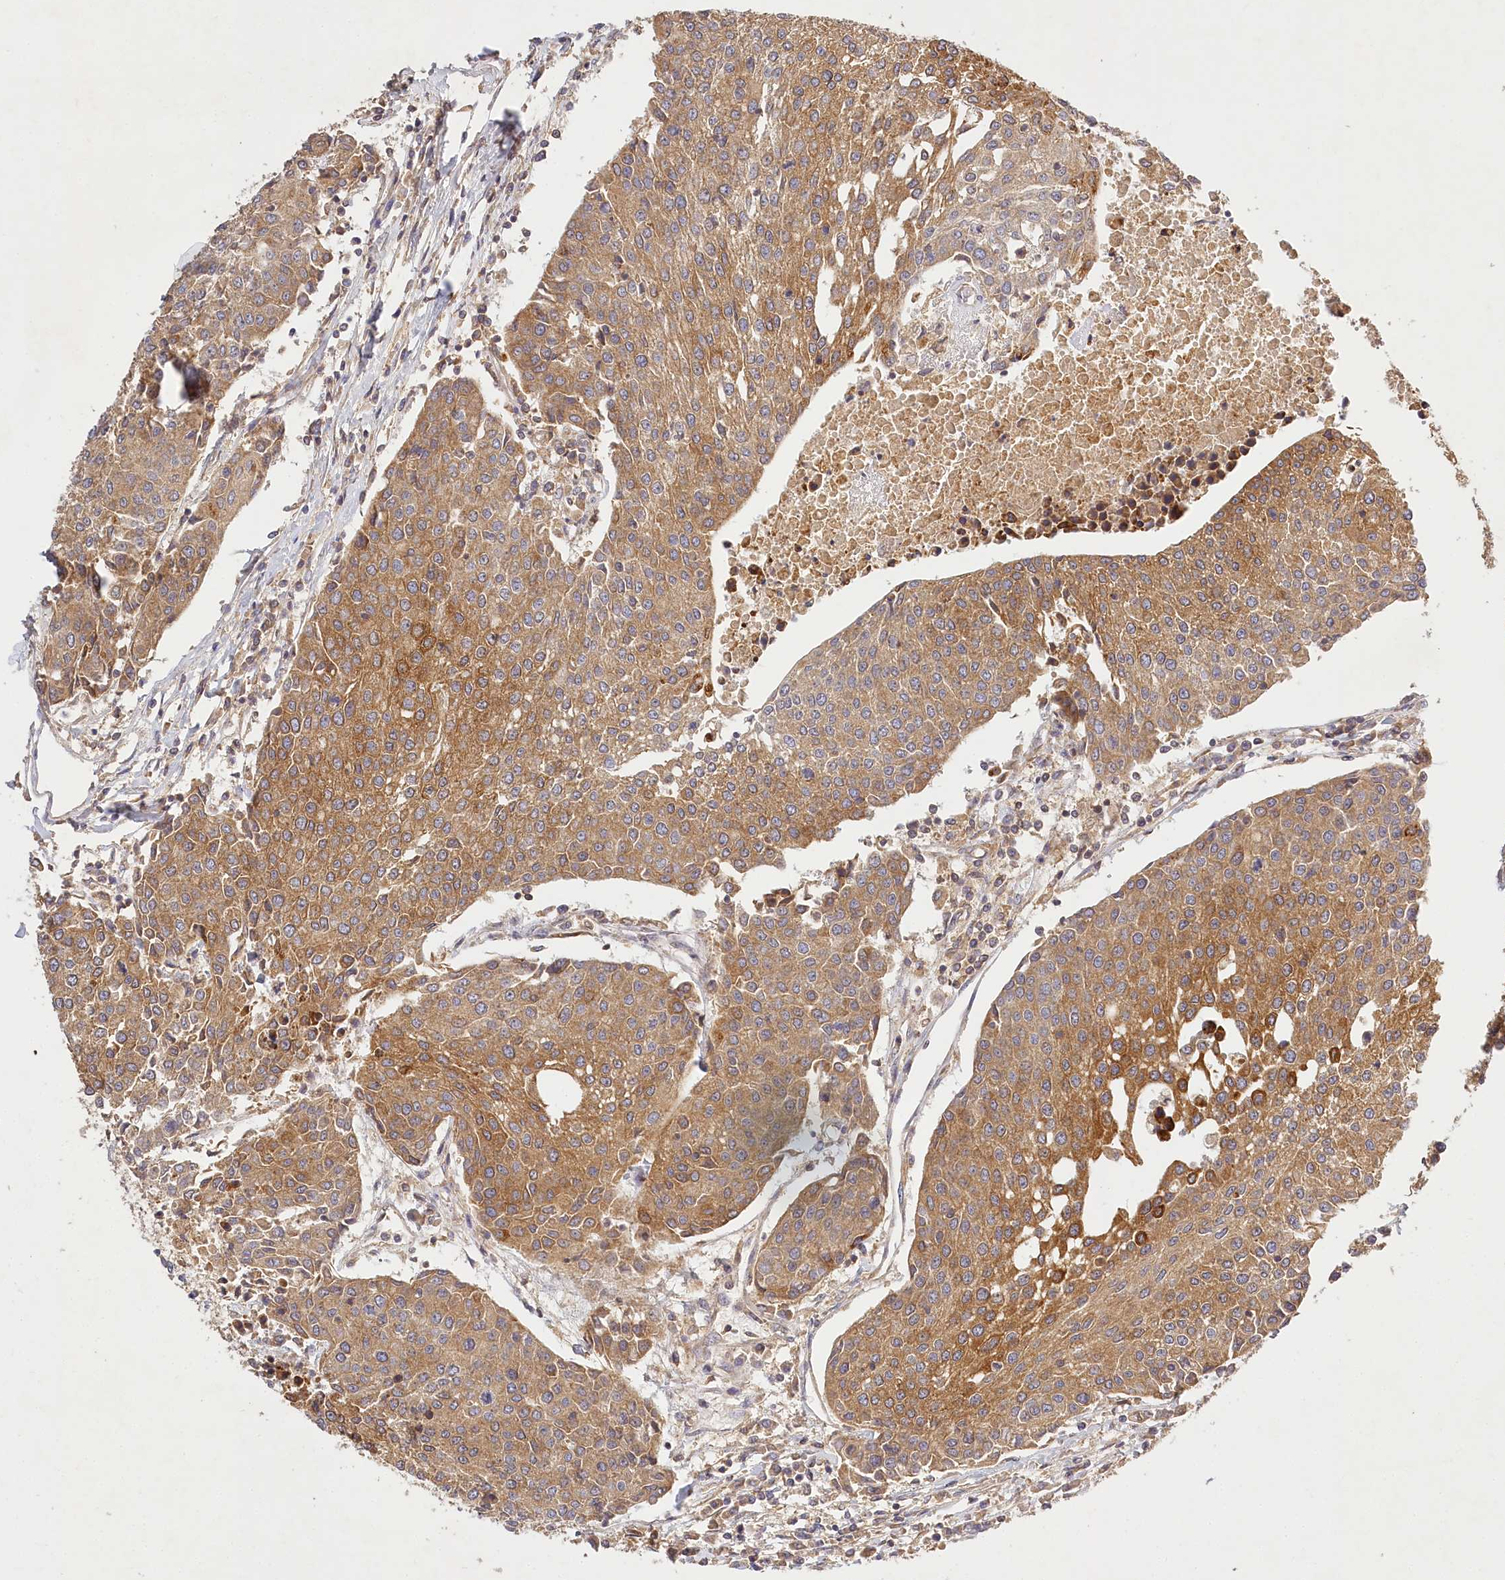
{"staining": {"intensity": "moderate", "quantity": ">75%", "location": "cytoplasmic/membranous"}, "tissue": "urothelial cancer", "cell_type": "Tumor cells", "image_type": "cancer", "snomed": [{"axis": "morphology", "description": "Urothelial carcinoma, High grade"}, {"axis": "topography", "description": "Urinary bladder"}], "caption": "The immunohistochemical stain labels moderate cytoplasmic/membranous staining in tumor cells of high-grade urothelial carcinoma tissue.", "gene": "LSS", "patient": {"sex": "female", "age": 85}}